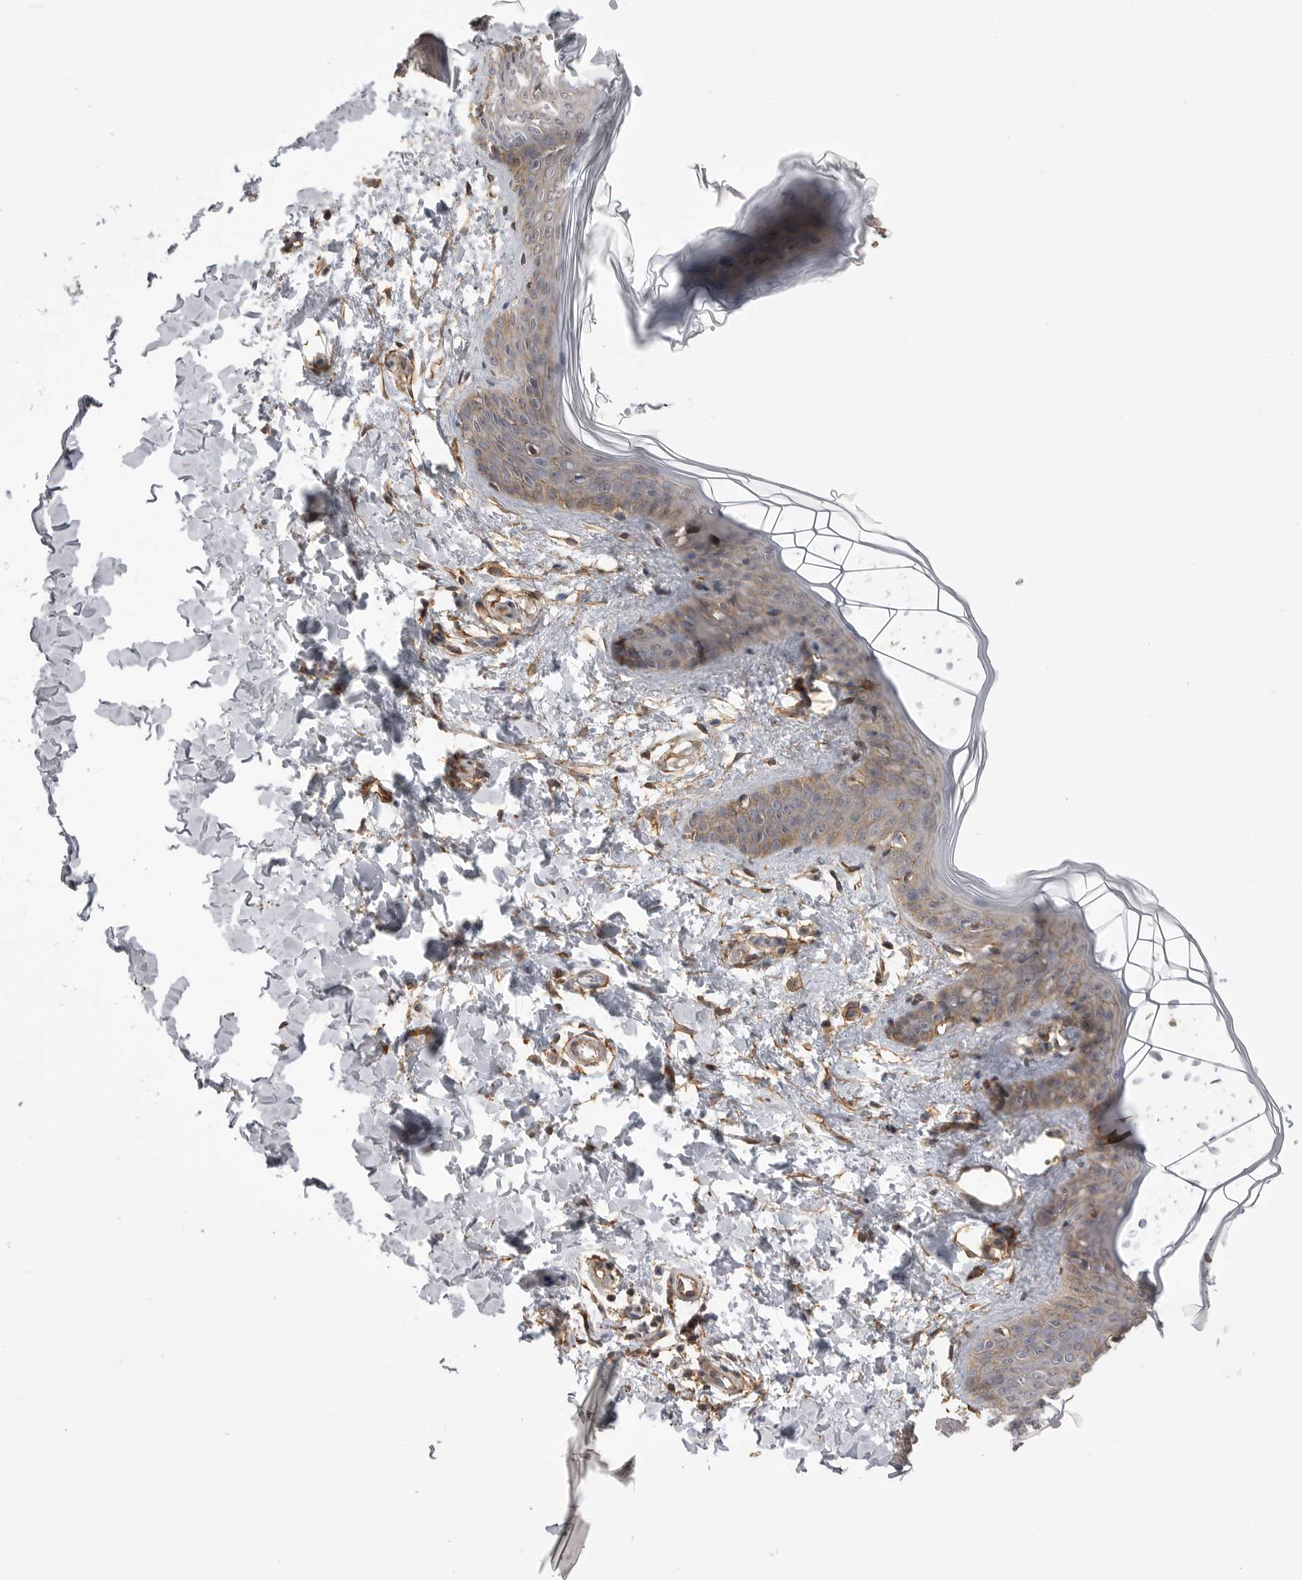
{"staining": {"intensity": "moderate", "quantity": ">75%", "location": "cytoplasmic/membranous"}, "tissue": "skin", "cell_type": "Fibroblasts", "image_type": "normal", "snomed": [{"axis": "morphology", "description": "Normal tissue, NOS"}, {"axis": "topography", "description": "Skin"}], "caption": "High-power microscopy captured an immunohistochemistry photomicrograph of benign skin, revealing moderate cytoplasmic/membranous expression in approximately >75% of fibroblasts.", "gene": "NECTIN1", "patient": {"sex": "female", "age": 17}}